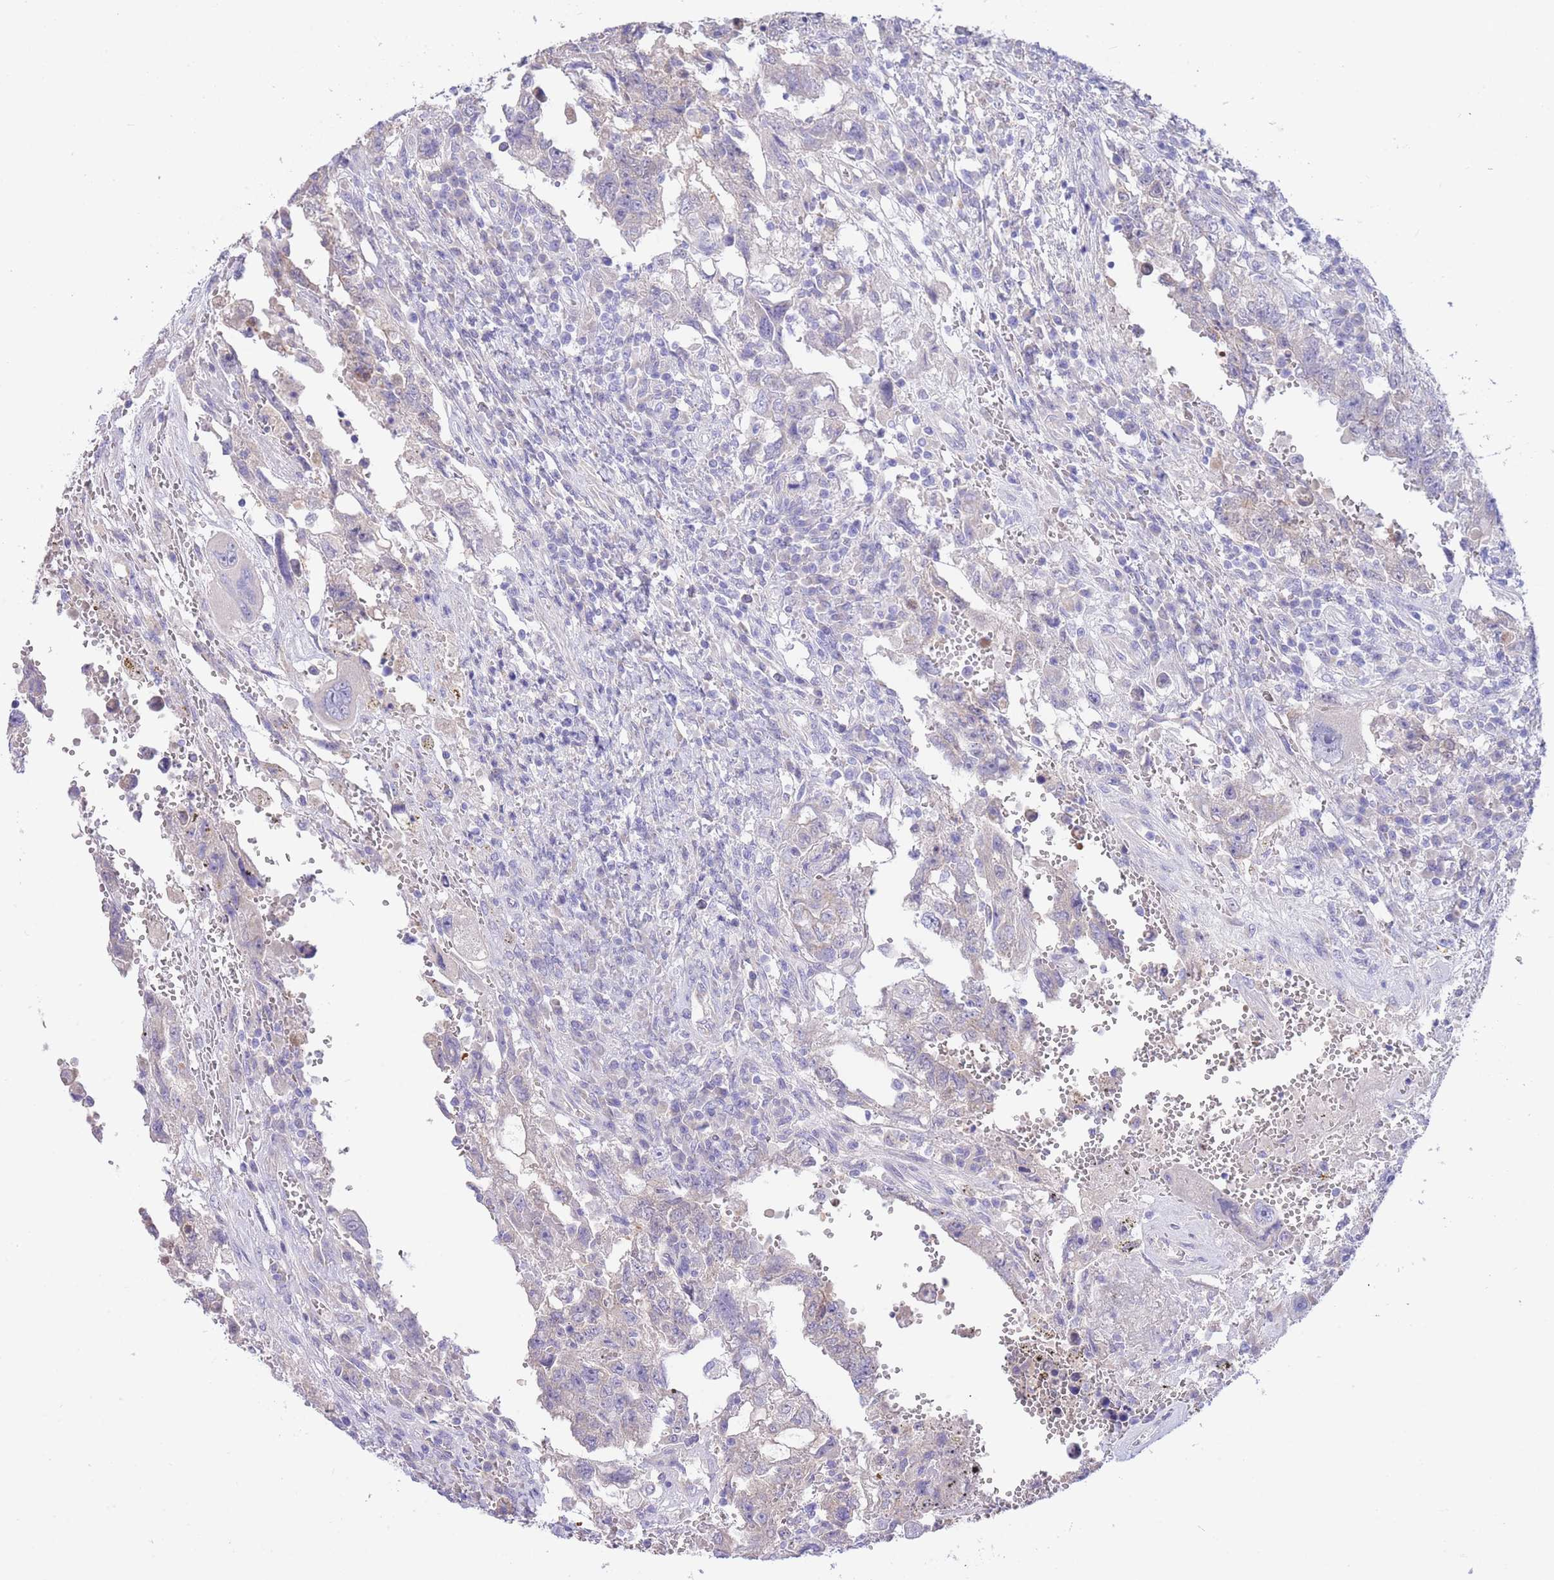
{"staining": {"intensity": "negative", "quantity": "none", "location": "none"}, "tissue": "testis cancer", "cell_type": "Tumor cells", "image_type": "cancer", "snomed": [{"axis": "morphology", "description": "Carcinoma, Embryonal, NOS"}, {"axis": "topography", "description": "Testis"}], "caption": "Testis cancer stained for a protein using immunohistochemistry demonstrates no expression tumor cells.", "gene": "PGM1", "patient": {"sex": "male", "age": 26}}